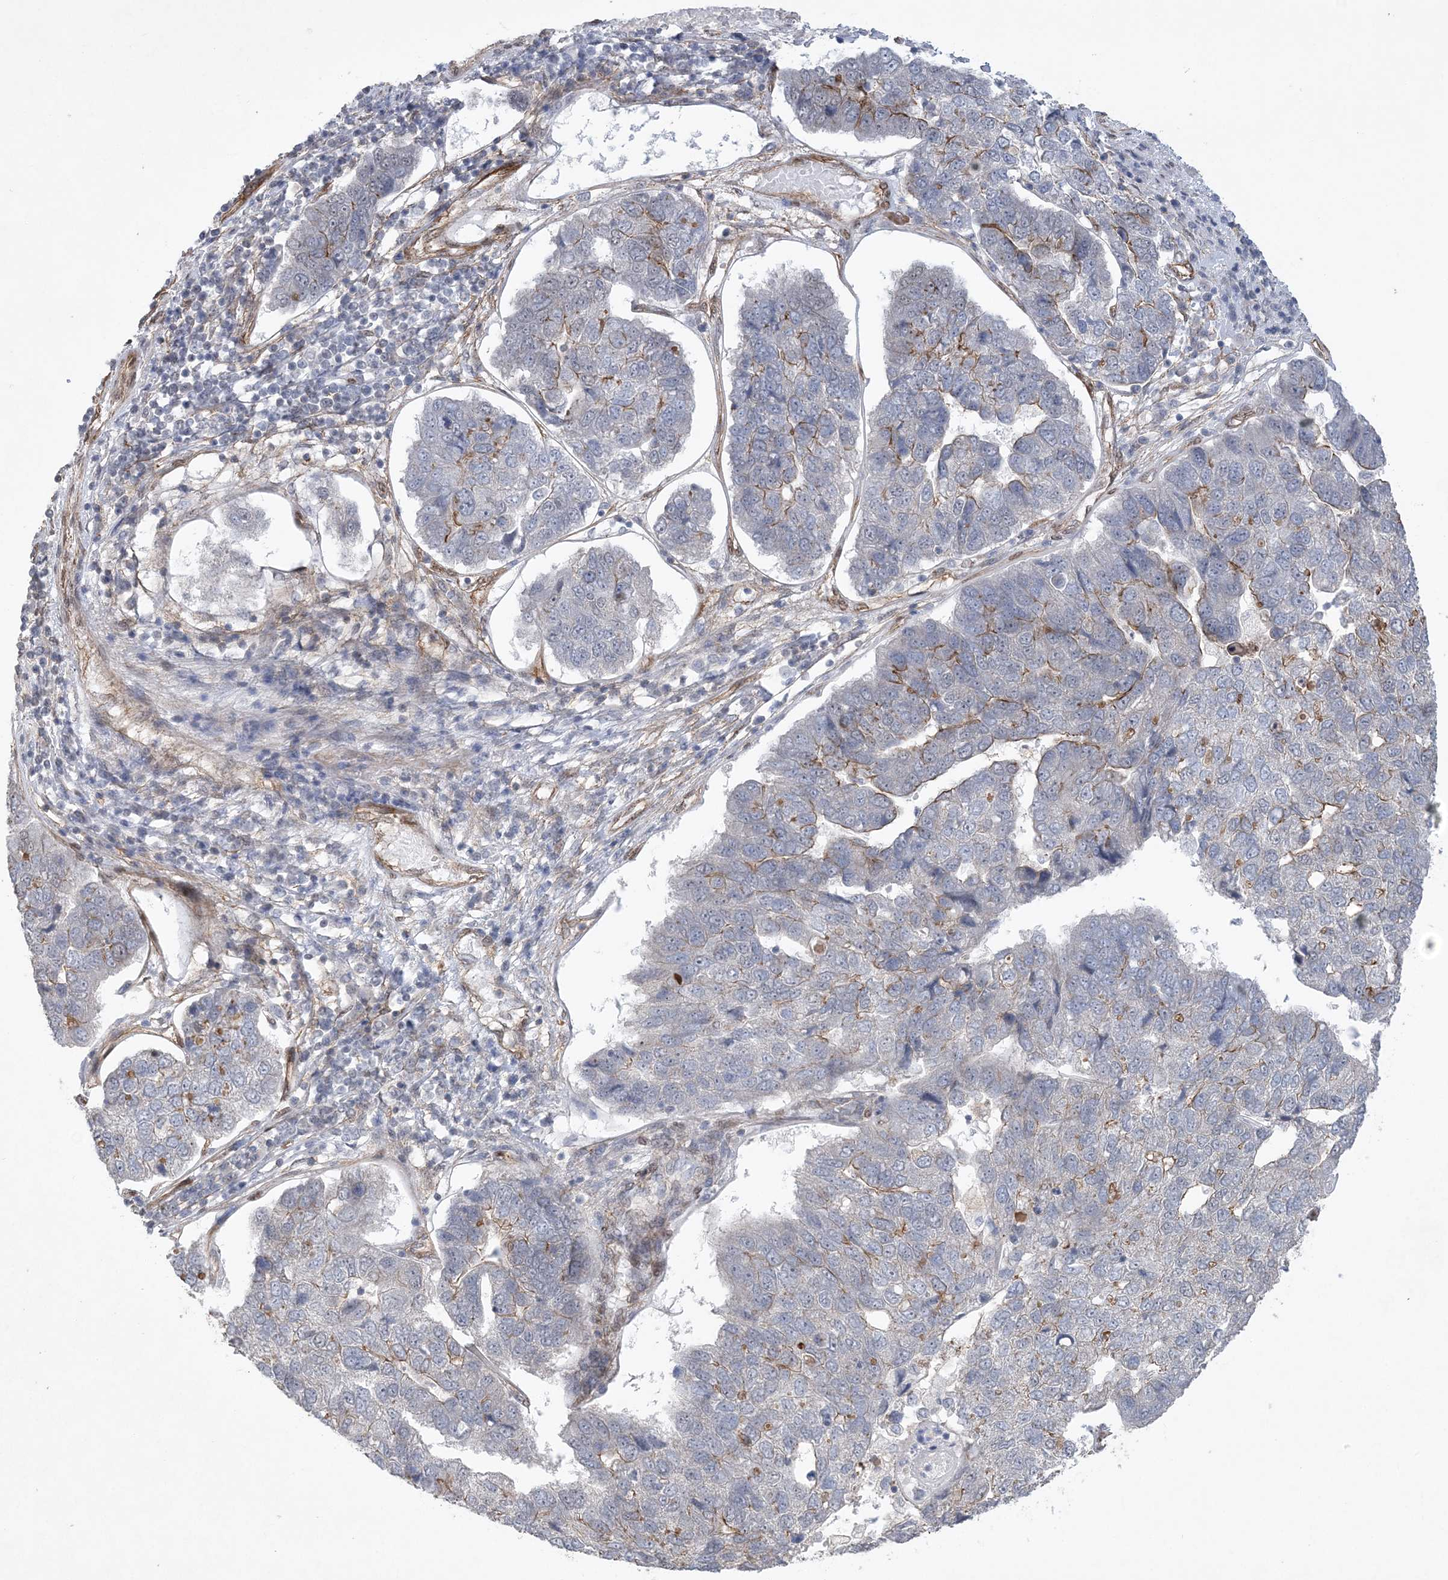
{"staining": {"intensity": "moderate", "quantity": "<25%", "location": "cytoplasmic/membranous"}, "tissue": "pancreatic cancer", "cell_type": "Tumor cells", "image_type": "cancer", "snomed": [{"axis": "morphology", "description": "Adenocarcinoma, NOS"}, {"axis": "topography", "description": "Pancreas"}], "caption": "IHC (DAB (3,3'-diaminobenzidine)) staining of human adenocarcinoma (pancreatic) shows moderate cytoplasmic/membranous protein staining in approximately <25% of tumor cells.", "gene": "RAI14", "patient": {"sex": "female", "age": 61}}